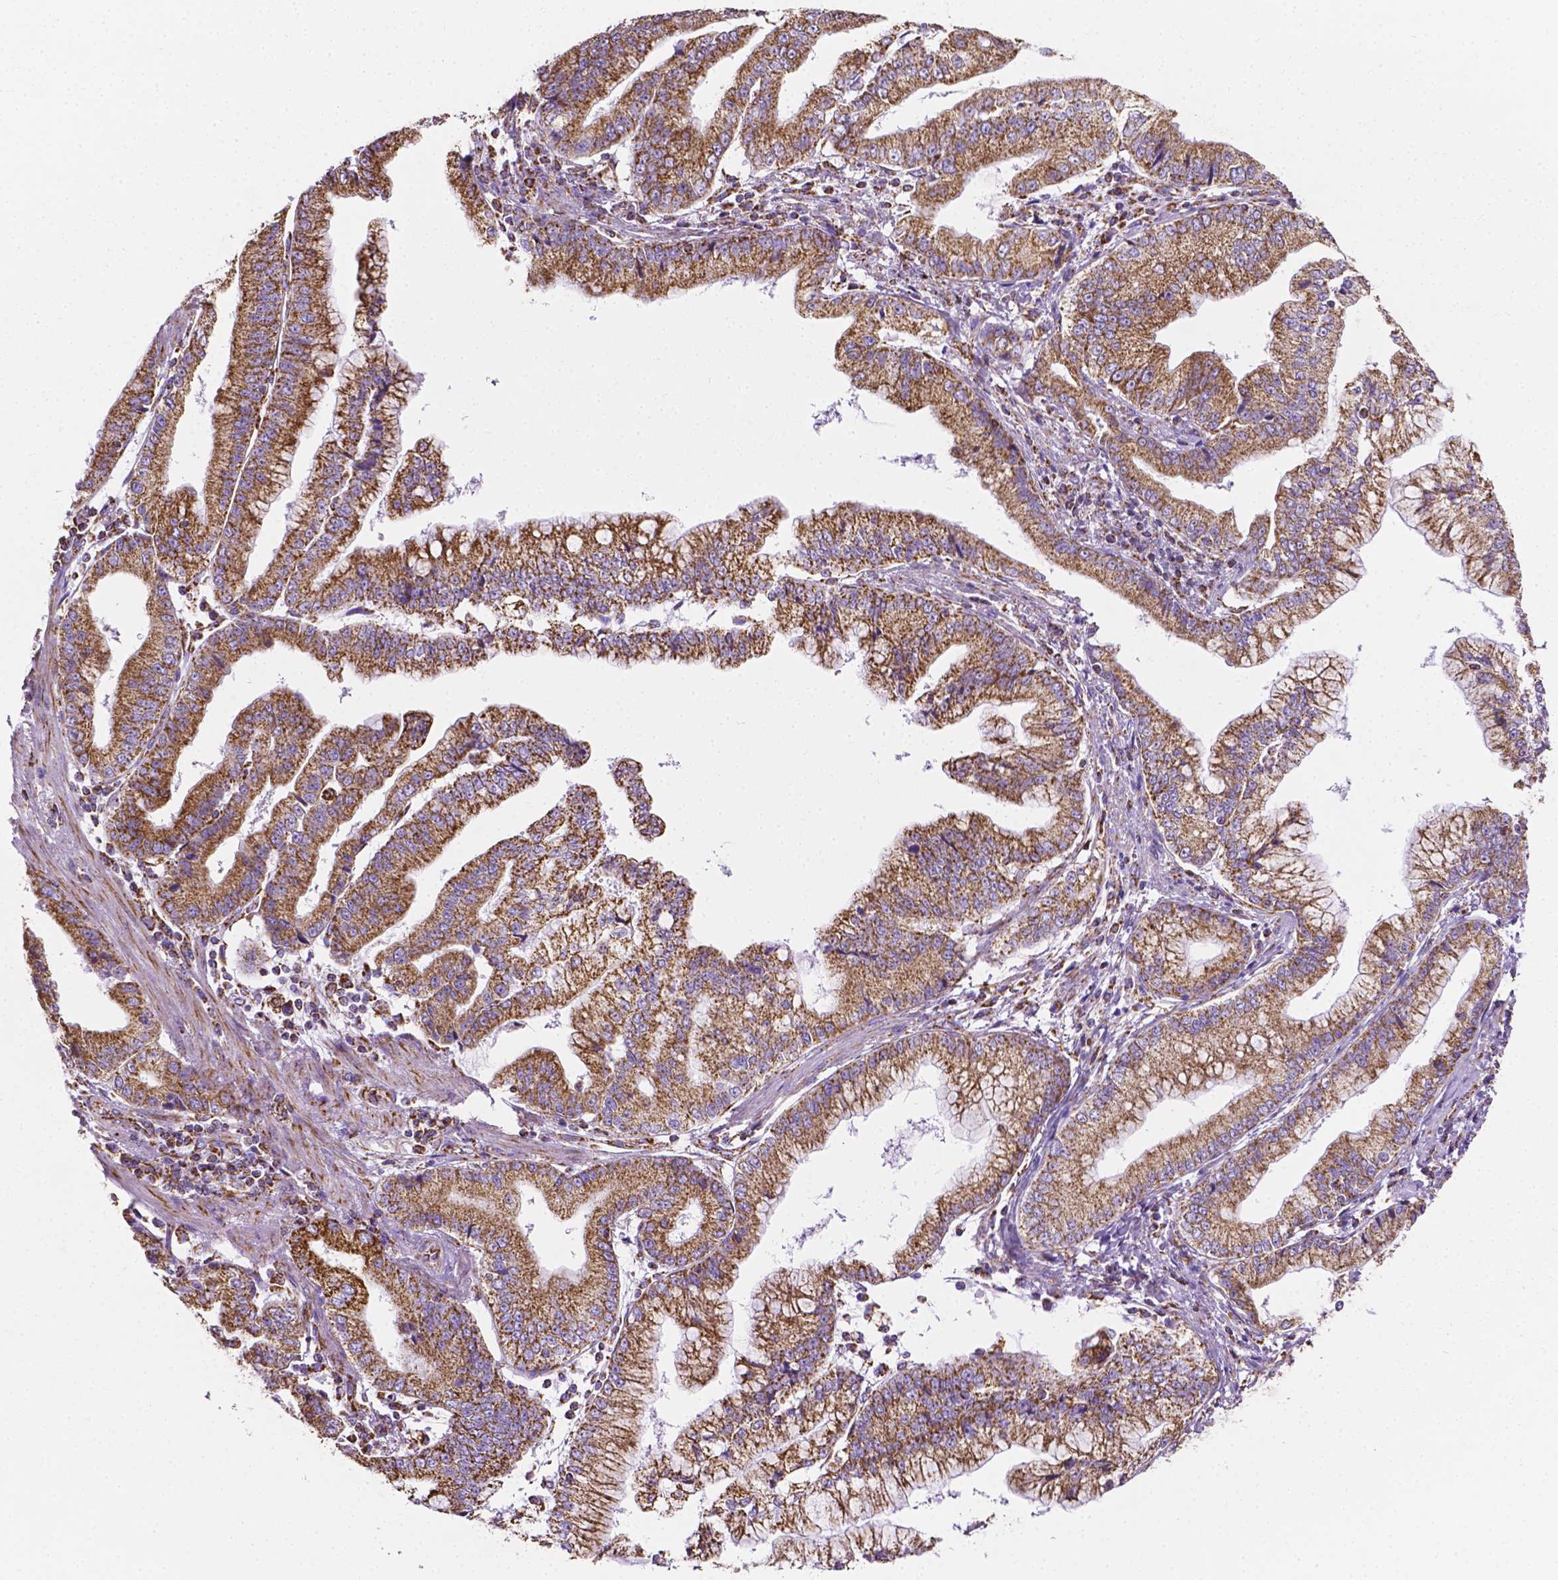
{"staining": {"intensity": "strong", "quantity": ">75%", "location": "cytoplasmic/membranous"}, "tissue": "stomach cancer", "cell_type": "Tumor cells", "image_type": "cancer", "snomed": [{"axis": "morphology", "description": "Adenocarcinoma, NOS"}, {"axis": "topography", "description": "Stomach, upper"}], "caption": "This is a photomicrograph of immunohistochemistry (IHC) staining of stomach adenocarcinoma, which shows strong positivity in the cytoplasmic/membranous of tumor cells.", "gene": "RMDN3", "patient": {"sex": "female", "age": 74}}